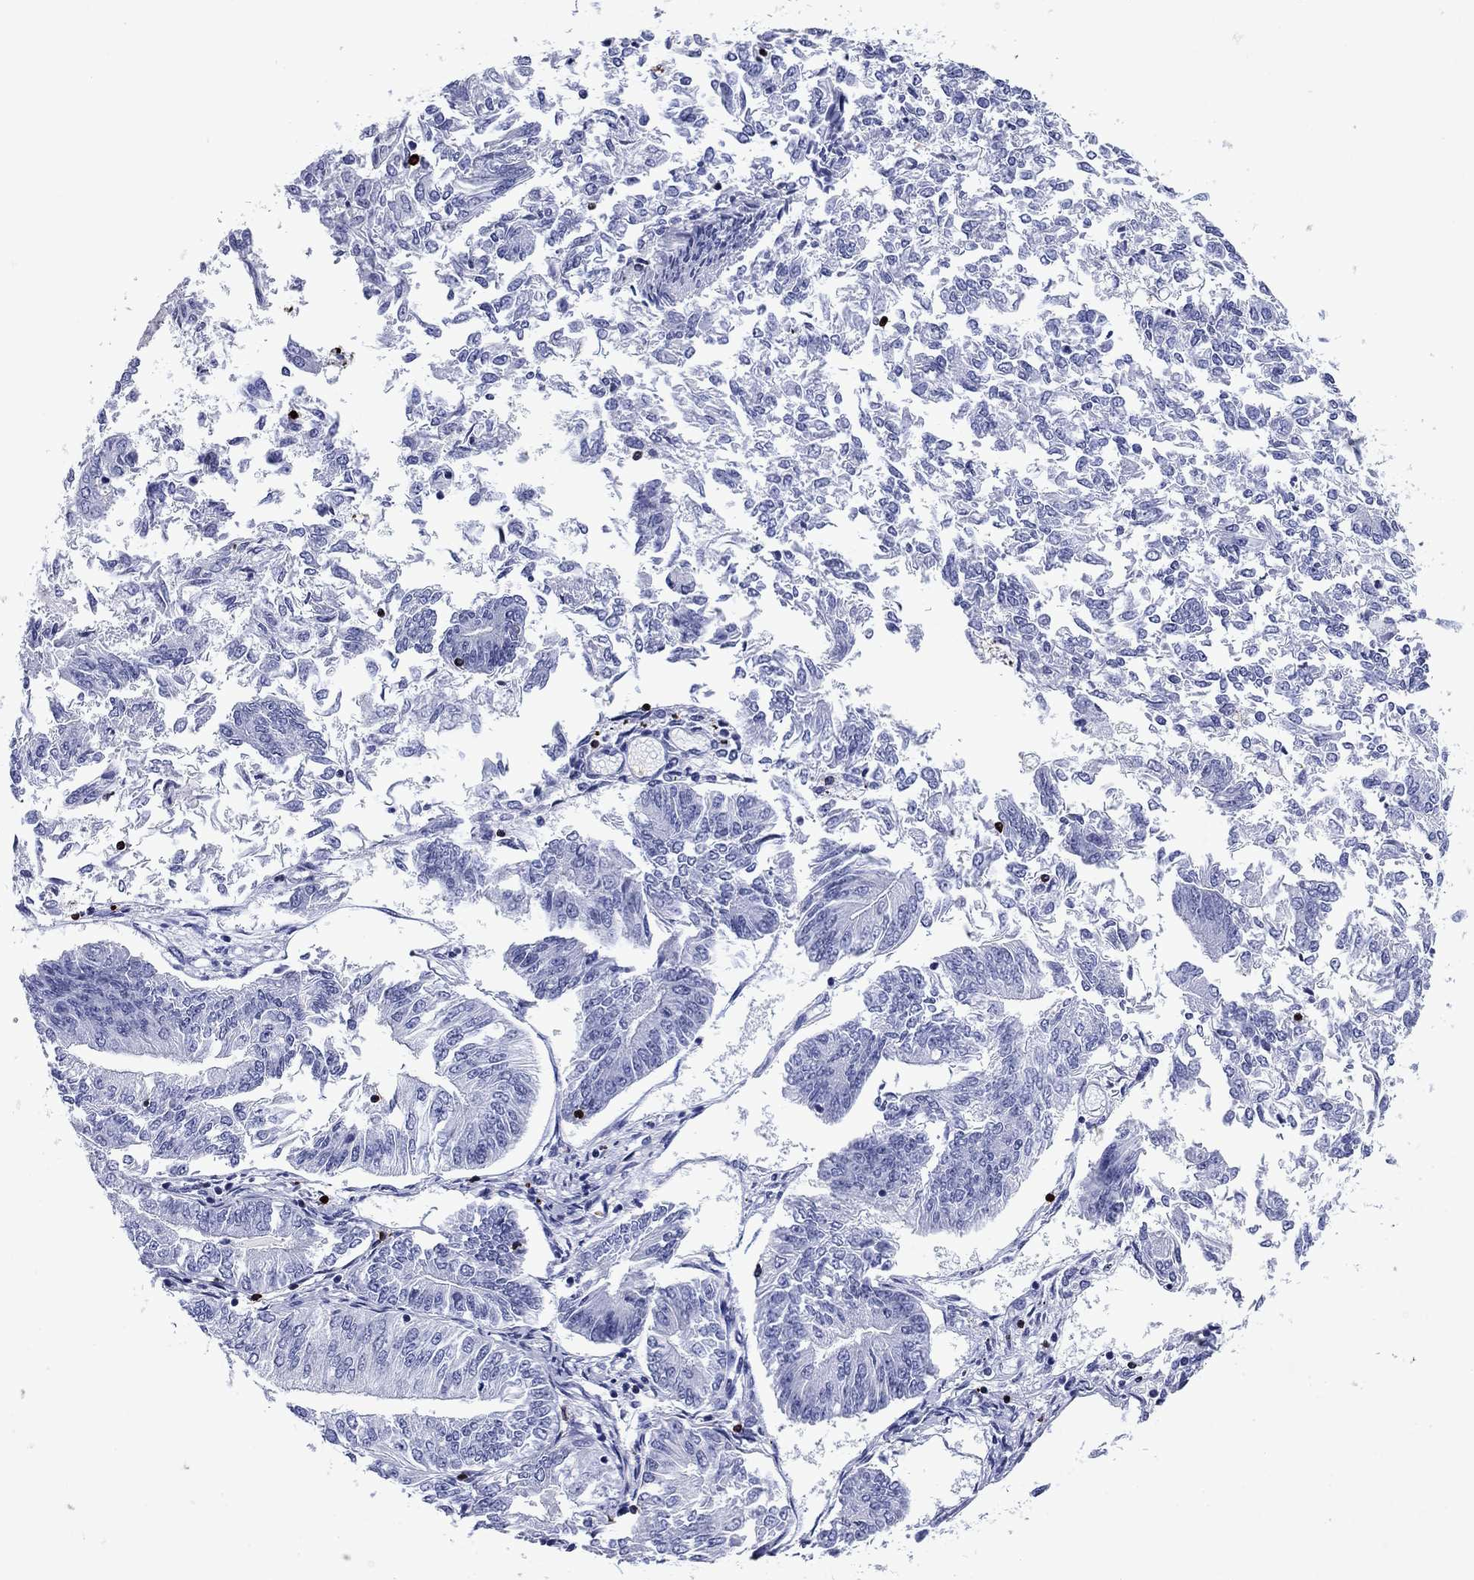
{"staining": {"intensity": "negative", "quantity": "none", "location": "none"}, "tissue": "endometrial cancer", "cell_type": "Tumor cells", "image_type": "cancer", "snomed": [{"axis": "morphology", "description": "Adenocarcinoma, NOS"}, {"axis": "topography", "description": "Endometrium"}], "caption": "Endometrial cancer was stained to show a protein in brown. There is no significant positivity in tumor cells.", "gene": "GZMK", "patient": {"sex": "female", "age": 58}}